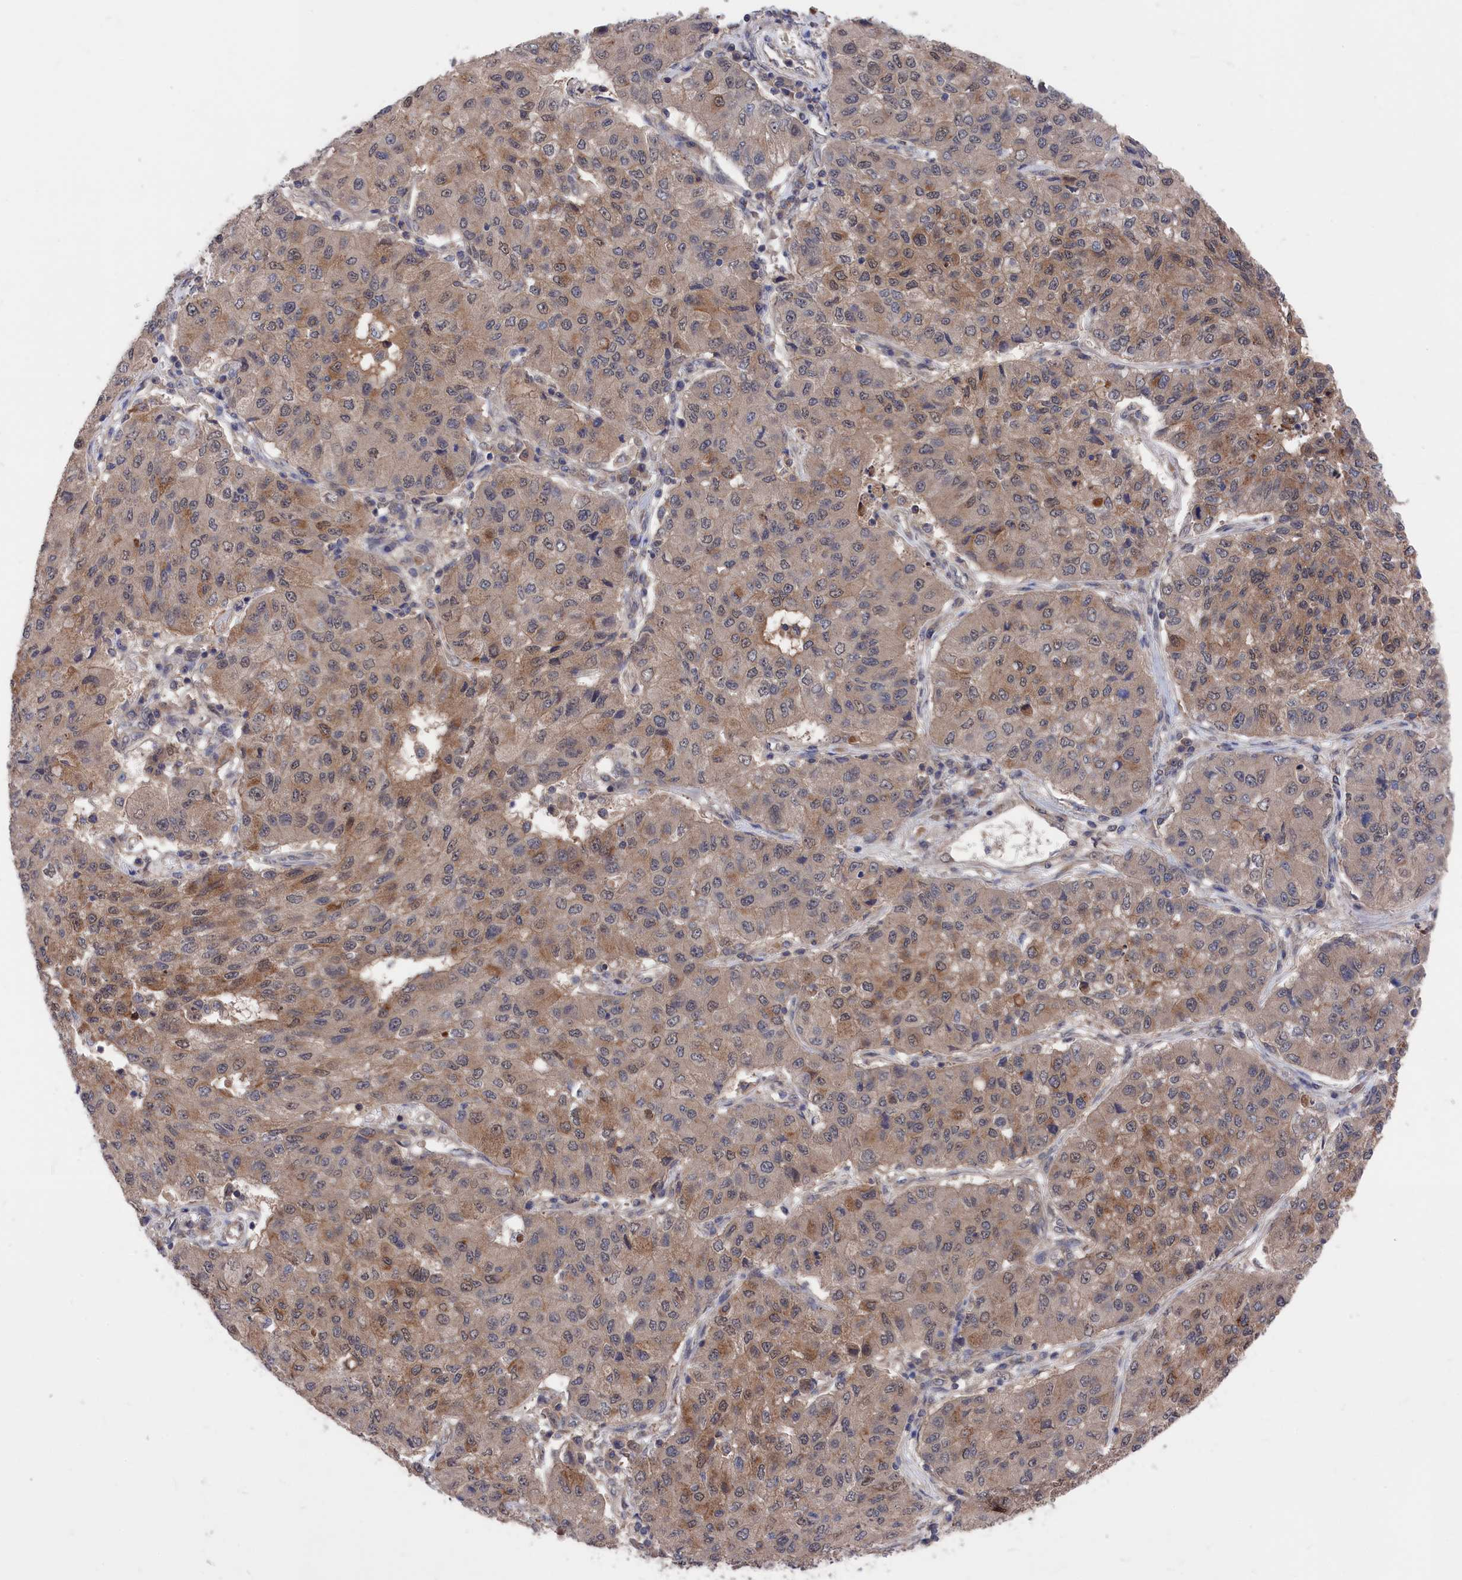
{"staining": {"intensity": "moderate", "quantity": "25%-75%", "location": "cytoplasmic/membranous"}, "tissue": "lung cancer", "cell_type": "Tumor cells", "image_type": "cancer", "snomed": [{"axis": "morphology", "description": "Squamous cell carcinoma, NOS"}, {"axis": "topography", "description": "Lung"}], "caption": "Squamous cell carcinoma (lung) stained for a protein (brown) displays moderate cytoplasmic/membranous positive expression in about 25%-75% of tumor cells.", "gene": "NUTF2", "patient": {"sex": "male", "age": 74}}